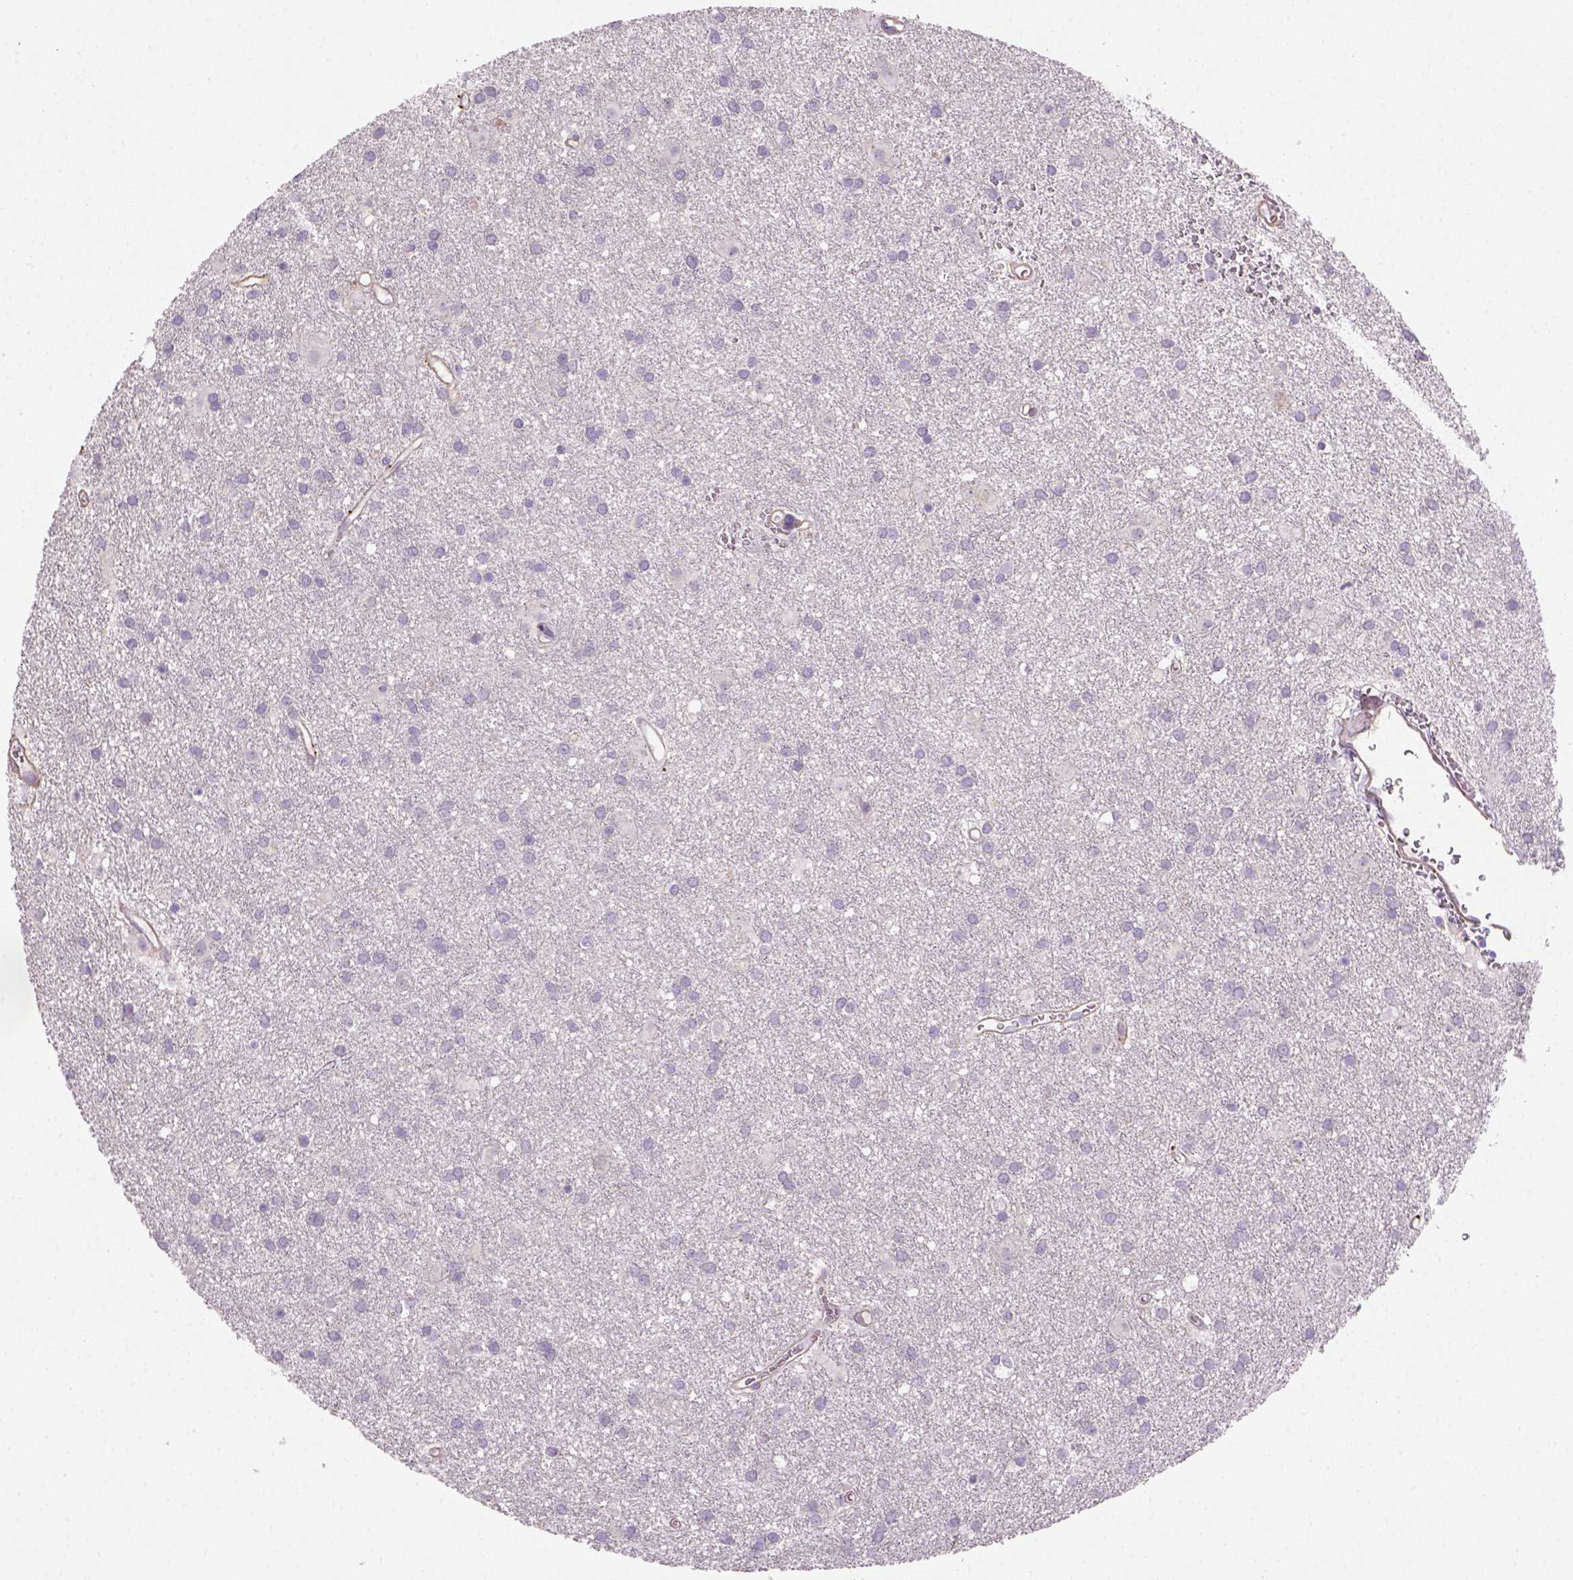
{"staining": {"intensity": "negative", "quantity": "none", "location": "none"}, "tissue": "glioma", "cell_type": "Tumor cells", "image_type": "cancer", "snomed": [{"axis": "morphology", "description": "Glioma, malignant, Low grade"}, {"axis": "topography", "description": "Brain"}], "caption": "Immunohistochemistry of glioma demonstrates no staining in tumor cells. The staining was performed using DAB (3,3'-diaminobenzidine) to visualize the protein expression in brown, while the nuclei were stained in blue with hematoxylin (Magnification: 20x).", "gene": "HTRA1", "patient": {"sex": "male", "age": 58}}